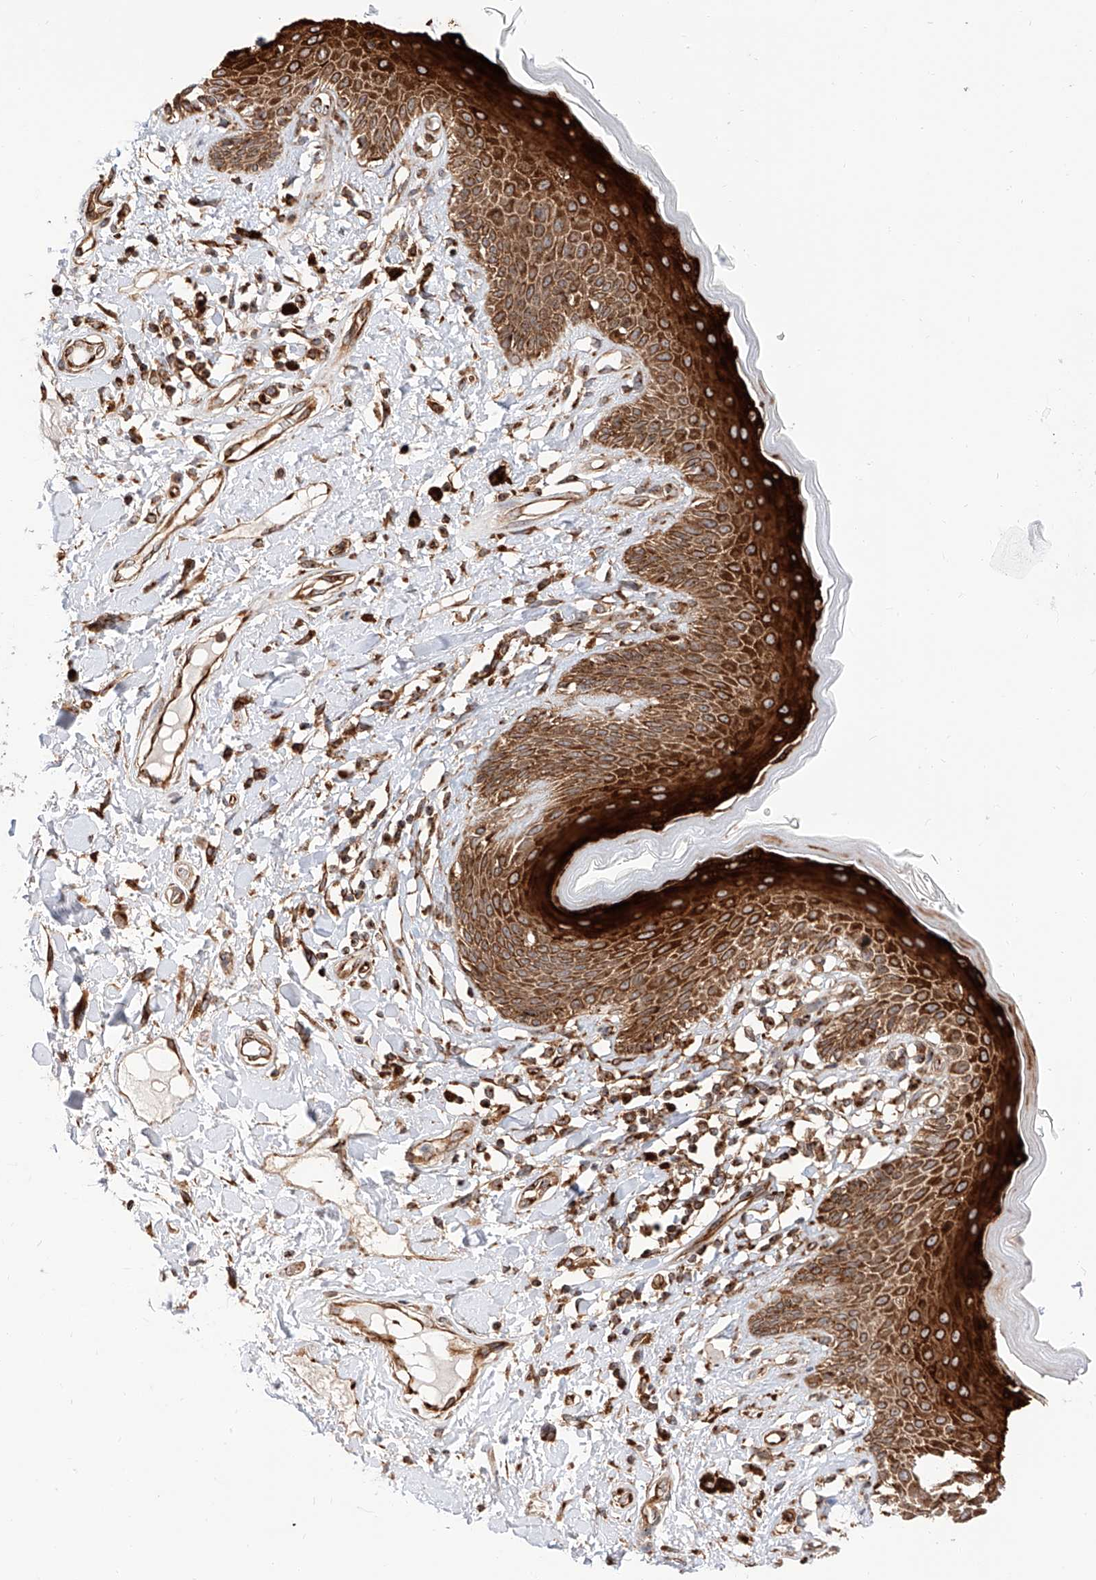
{"staining": {"intensity": "strong", "quantity": ">75%", "location": "cytoplasmic/membranous"}, "tissue": "skin", "cell_type": "Epidermal cells", "image_type": "normal", "snomed": [{"axis": "morphology", "description": "Normal tissue, NOS"}, {"axis": "topography", "description": "Anal"}], "caption": "Protein positivity by immunohistochemistry (IHC) displays strong cytoplasmic/membranous positivity in approximately >75% of epidermal cells in normal skin.", "gene": "ISCA2", "patient": {"sex": "female", "age": 78}}